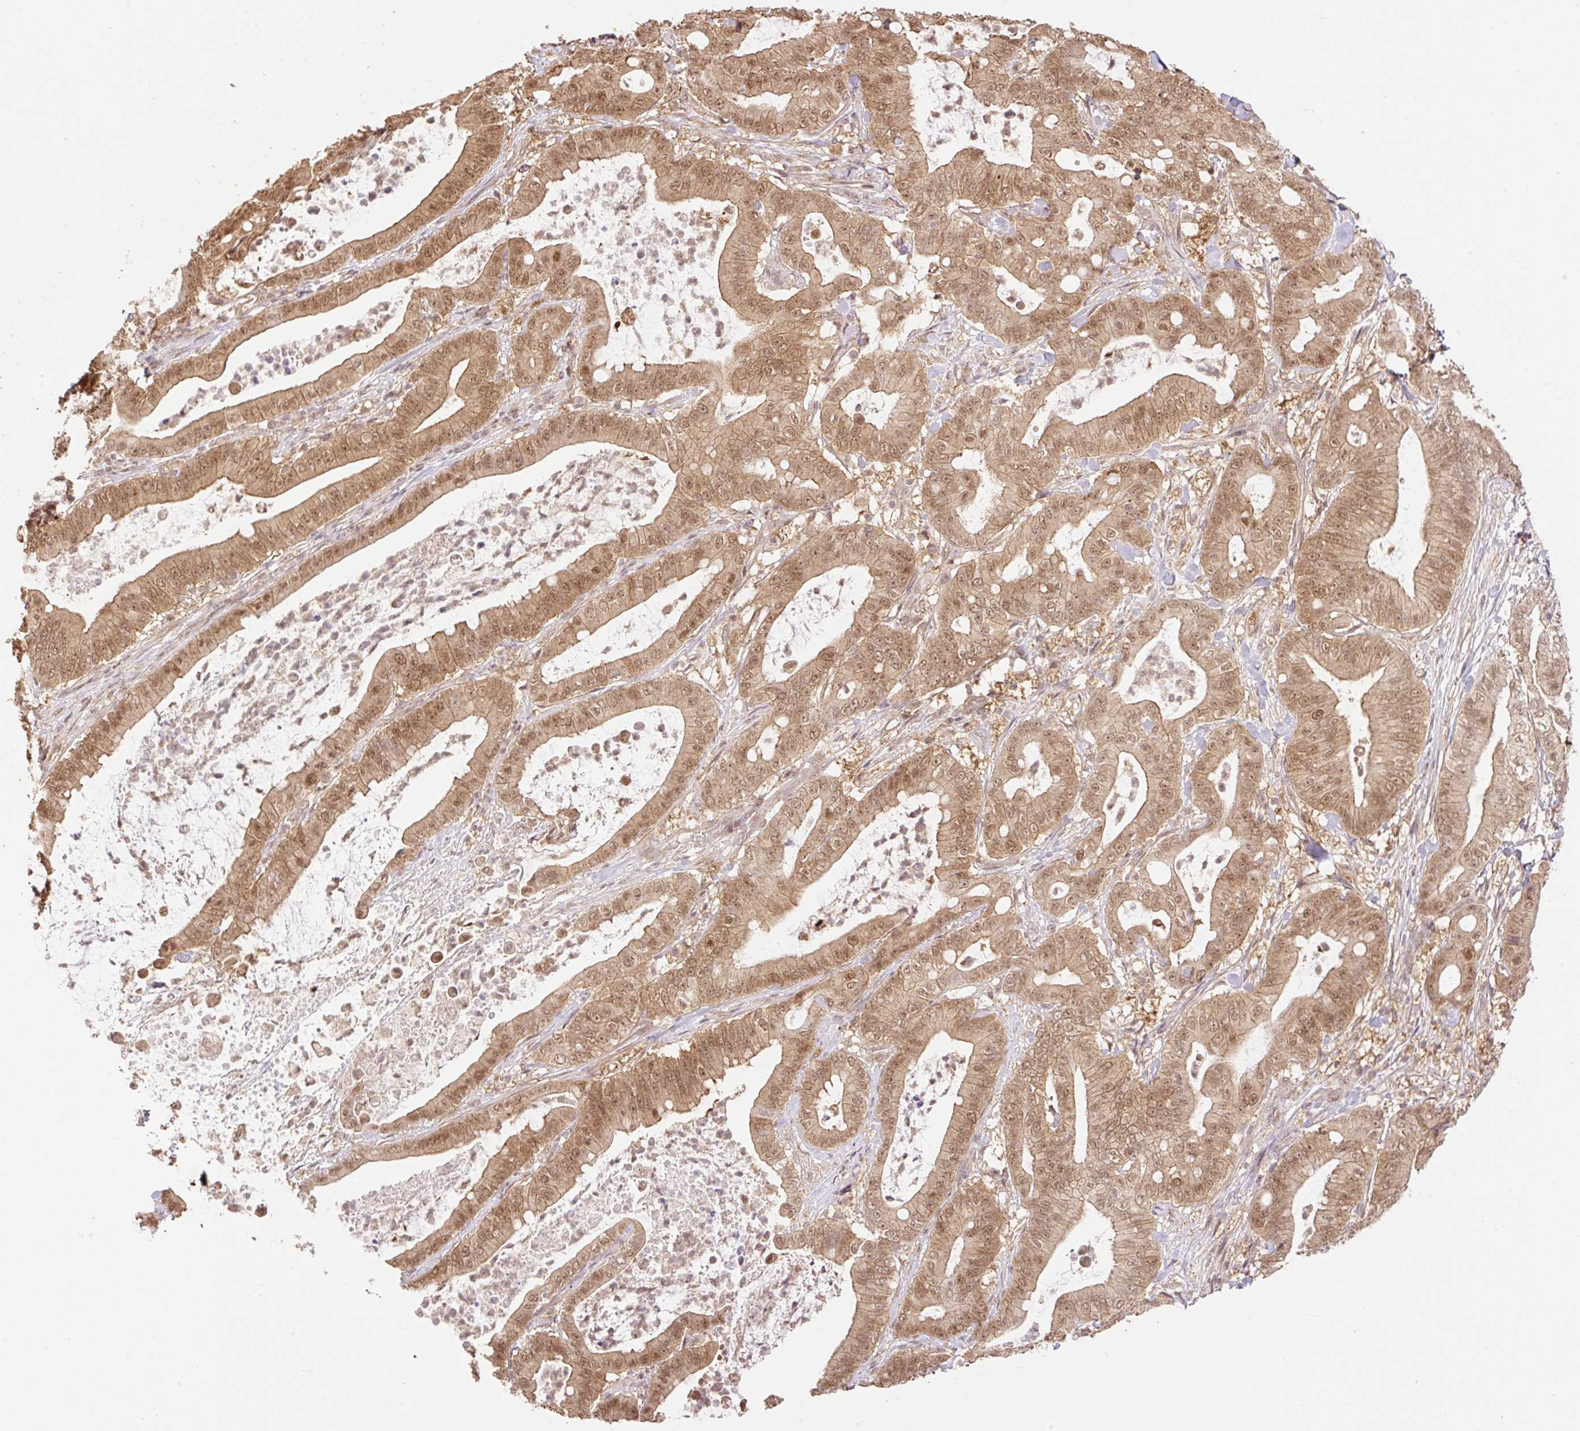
{"staining": {"intensity": "moderate", "quantity": ">75%", "location": "cytoplasmic/membranous,nuclear"}, "tissue": "pancreatic cancer", "cell_type": "Tumor cells", "image_type": "cancer", "snomed": [{"axis": "morphology", "description": "Adenocarcinoma, NOS"}, {"axis": "topography", "description": "Pancreas"}], "caption": "Immunohistochemical staining of pancreatic cancer displays moderate cytoplasmic/membranous and nuclear protein expression in approximately >75% of tumor cells.", "gene": "VPS25", "patient": {"sex": "male", "age": 71}}